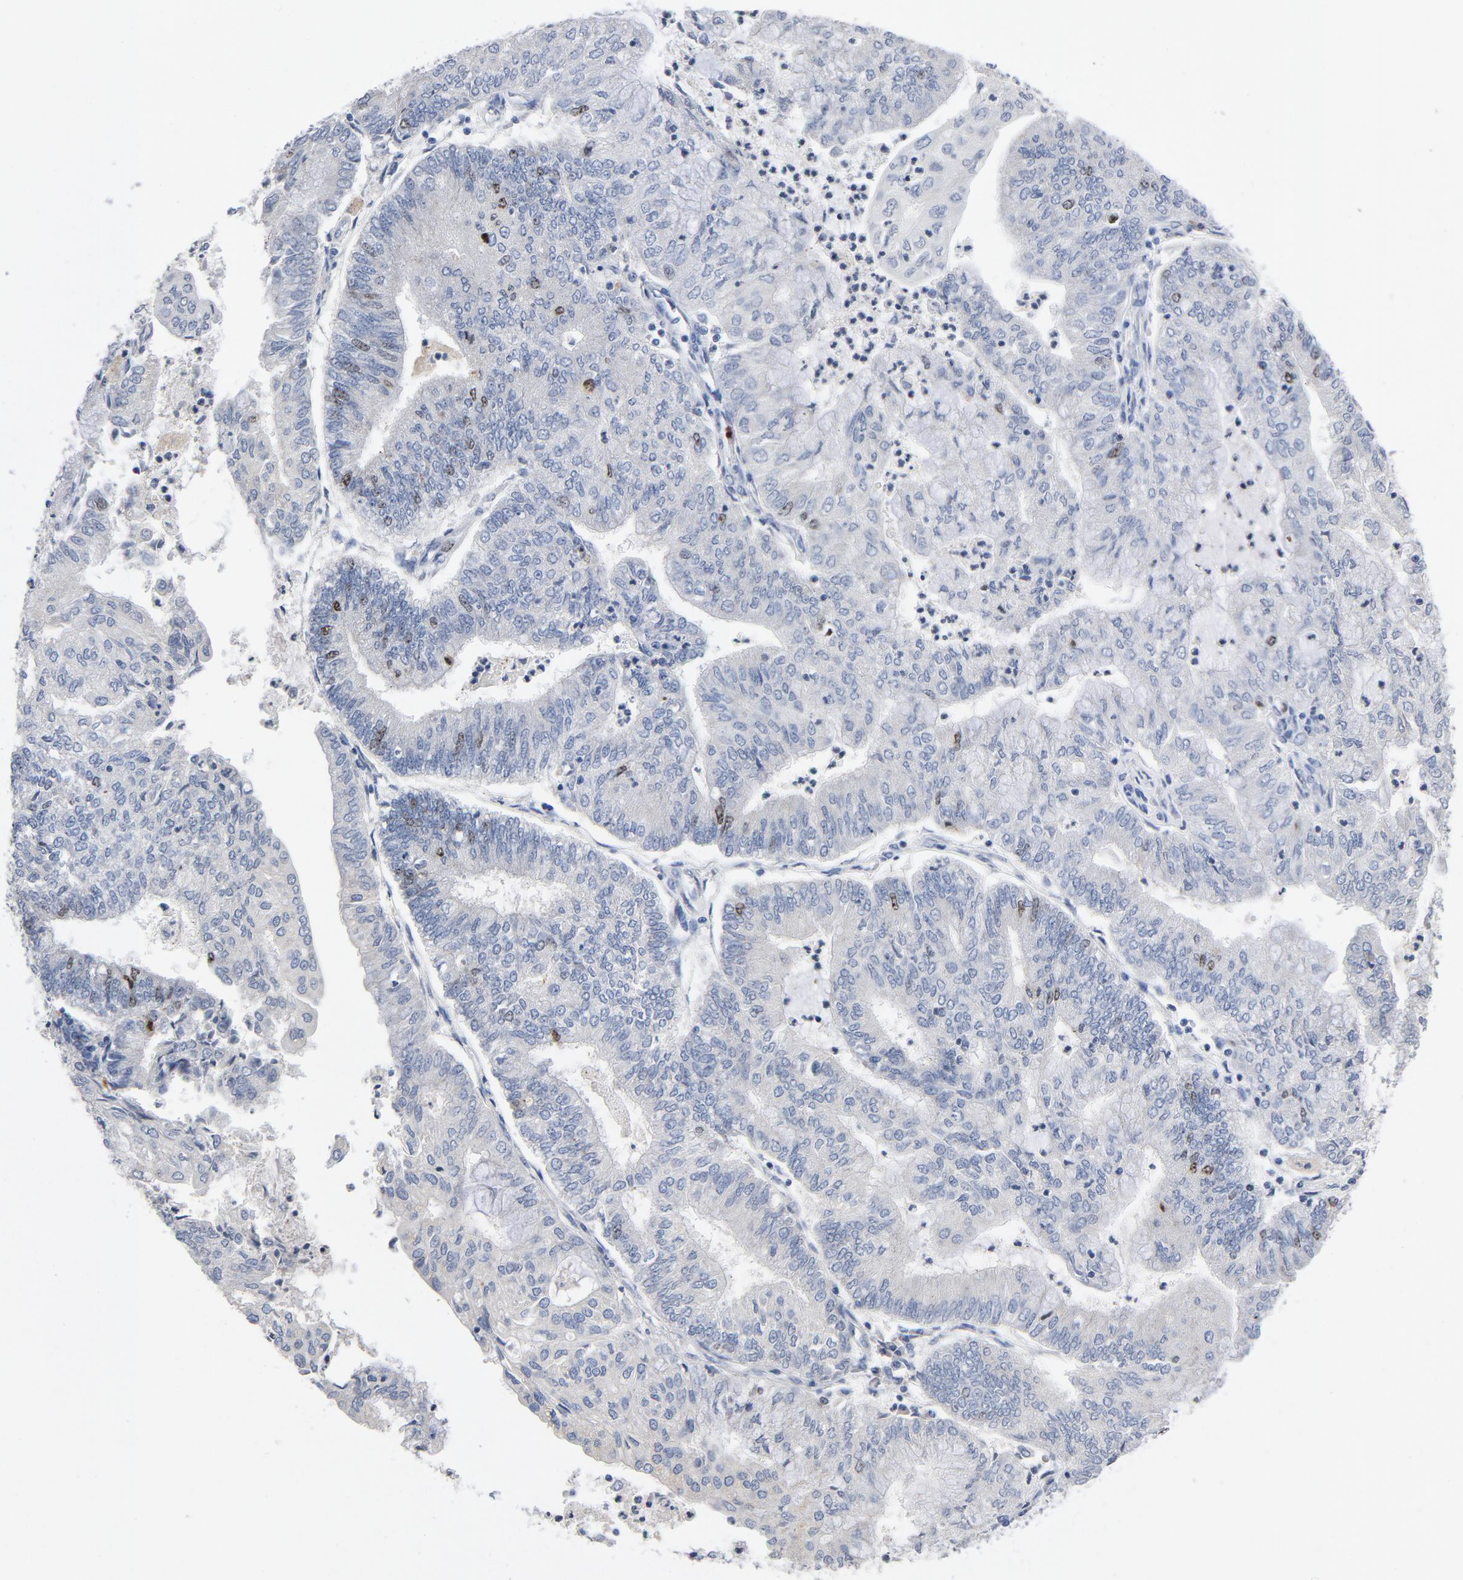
{"staining": {"intensity": "moderate", "quantity": "<25%", "location": "nuclear"}, "tissue": "endometrial cancer", "cell_type": "Tumor cells", "image_type": "cancer", "snomed": [{"axis": "morphology", "description": "Adenocarcinoma, NOS"}, {"axis": "topography", "description": "Endometrium"}], "caption": "Endometrial adenocarcinoma tissue demonstrates moderate nuclear expression in about <25% of tumor cells, visualized by immunohistochemistry. The staining is performed using DAB brown chromogen to label protein expression. The nuclei are counter-stained blue using hematoxylin.", "gene": "BIRC5", "patient": {"sex": "female", "age": 59}}